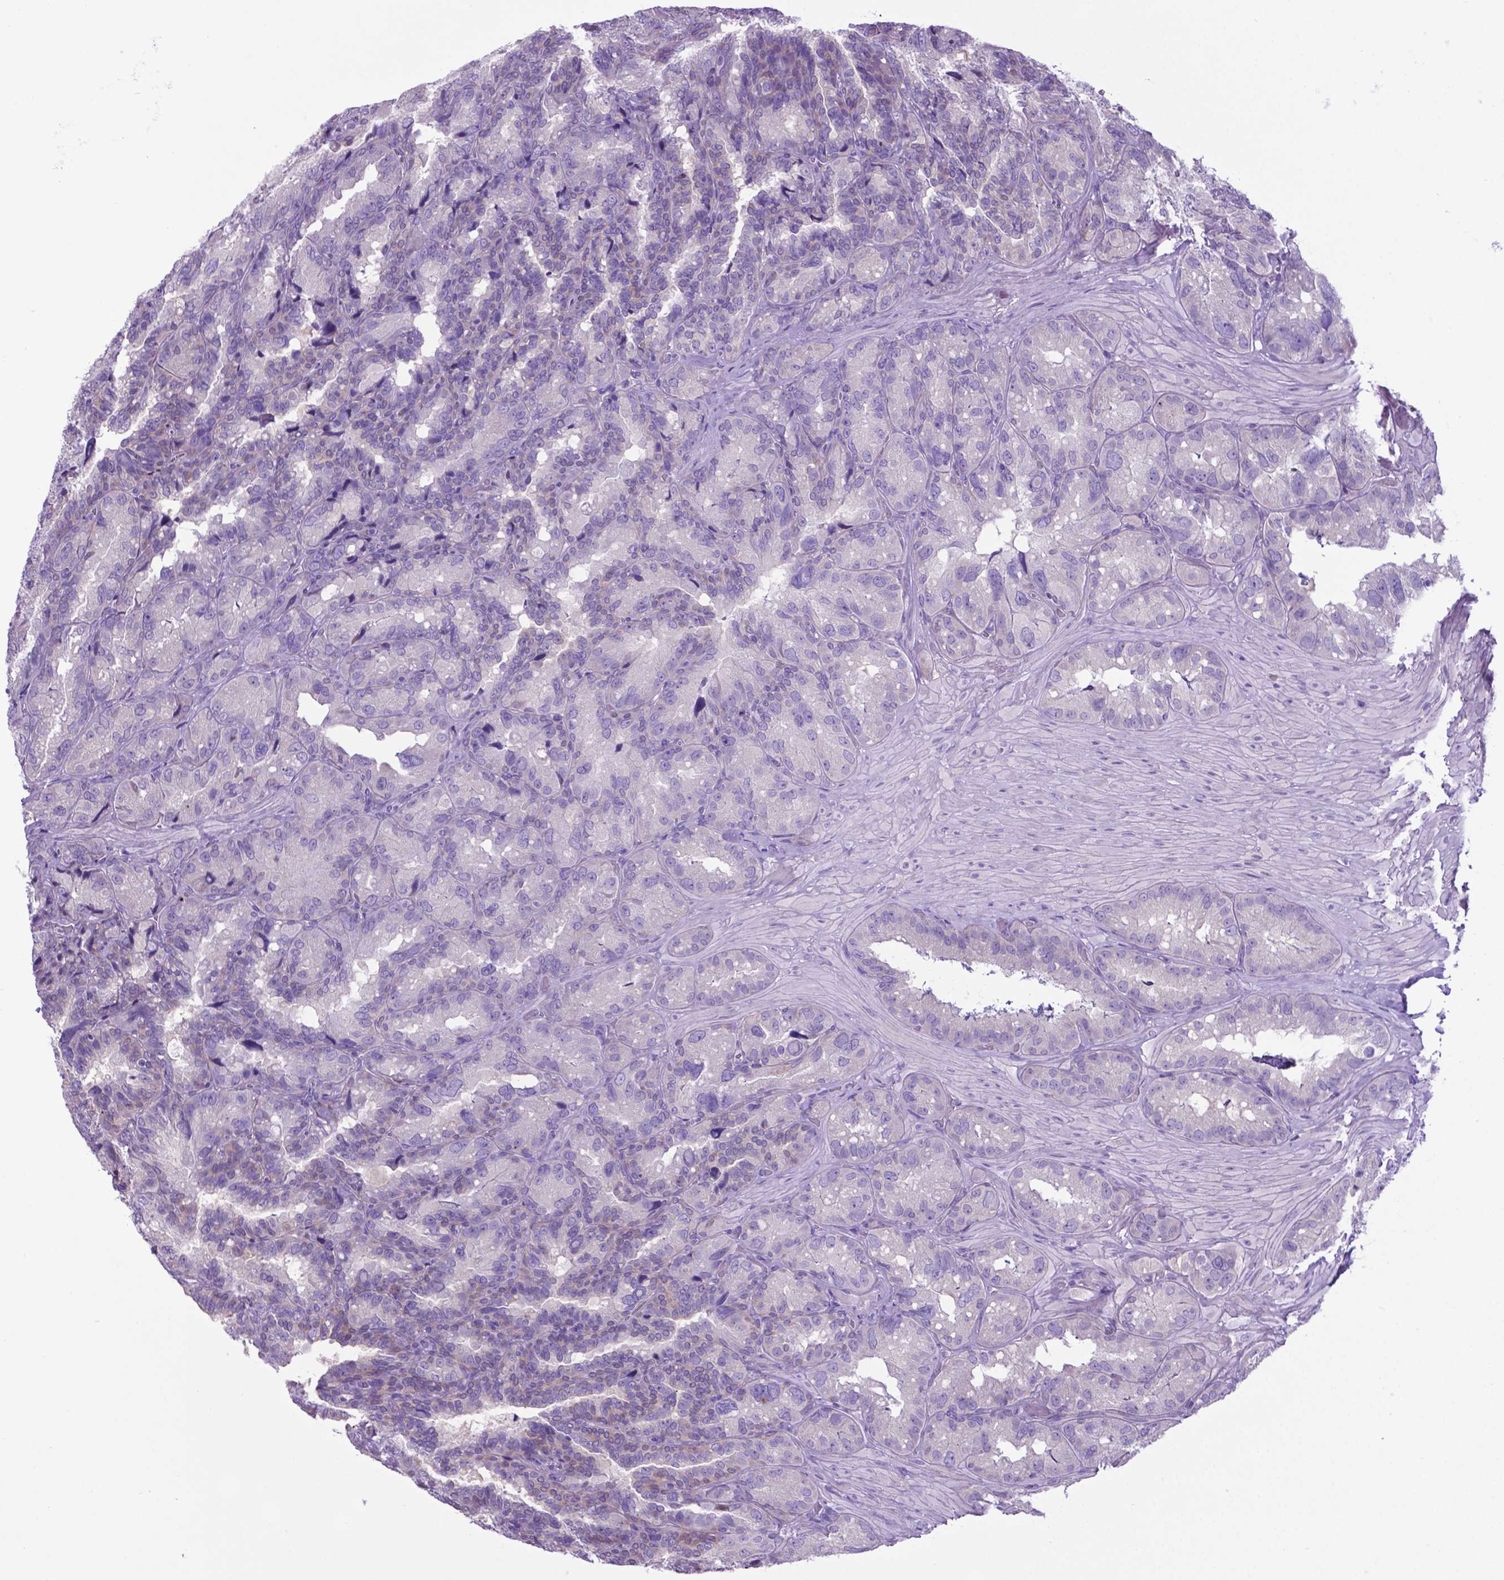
{"staining": {"intensity": "moderate", "quantity": "<25%", "location": "cytoplasmic/membranous"}, "tissue": "seminal vesicle", "cell_type": "Glandular cells", "image_type": "normal", "snomed": [{"axis": "morphology", "description": "Normal tissue, NOS"}, {"axis": "topography", "description": "Seminal veicle"}], "caption": "Normal seminal vesicle displays moderate cytoplasmic/membranous positivity in approximately <25% of glandular cells, visualized by immunohistochemistry. The staining was performed using DAB (3,3'-diaminobenzidine), with brown indicating positive protein expression. Nuclei are stained blue with hematoxylin.", "gene": "ADRA2B", "patient": {"sex": "male", "age": 60}}